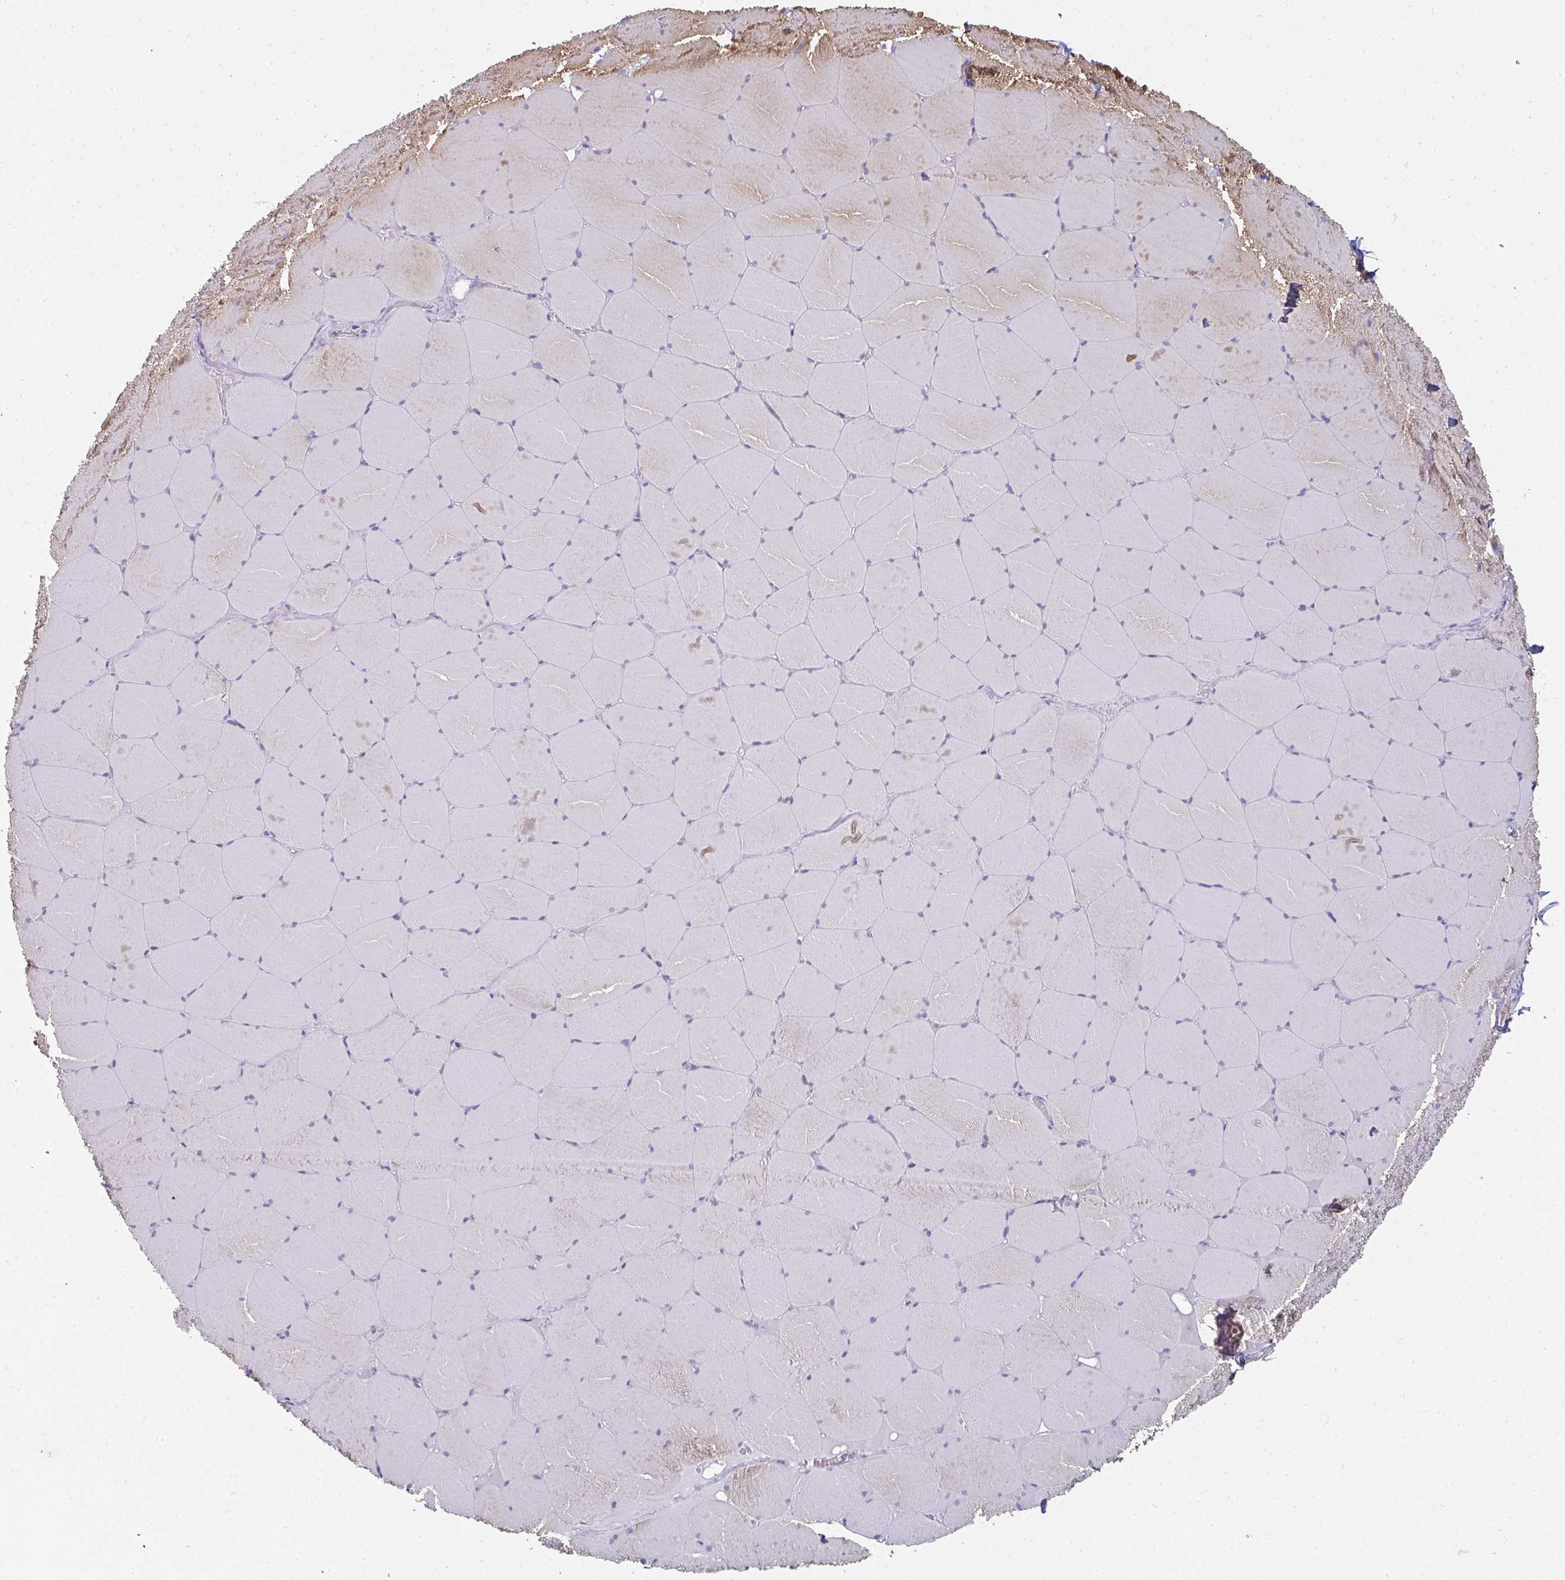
{"staining": {"intensity": "negative", "quantity": "none", "location": "none"}, "tissue": "skeletal muscle", "cell_type": "Myocytes", "image_type": "normal", "snomed": [{"axis": "morphology", "description": "Normal tissue, NOS"}, {"axis": "topography", "description": "Skeletal muscle"}, {"axis": "topography", "description": "Head-Neck"}], "caption": "A high-resolution micrograph shows immunohistochemistry staining of benign skeletal muscle, which reveals no significant staining in myocytes.", "gene": "SHROOM1", "patient": {"sex": "male", "age": 66}}